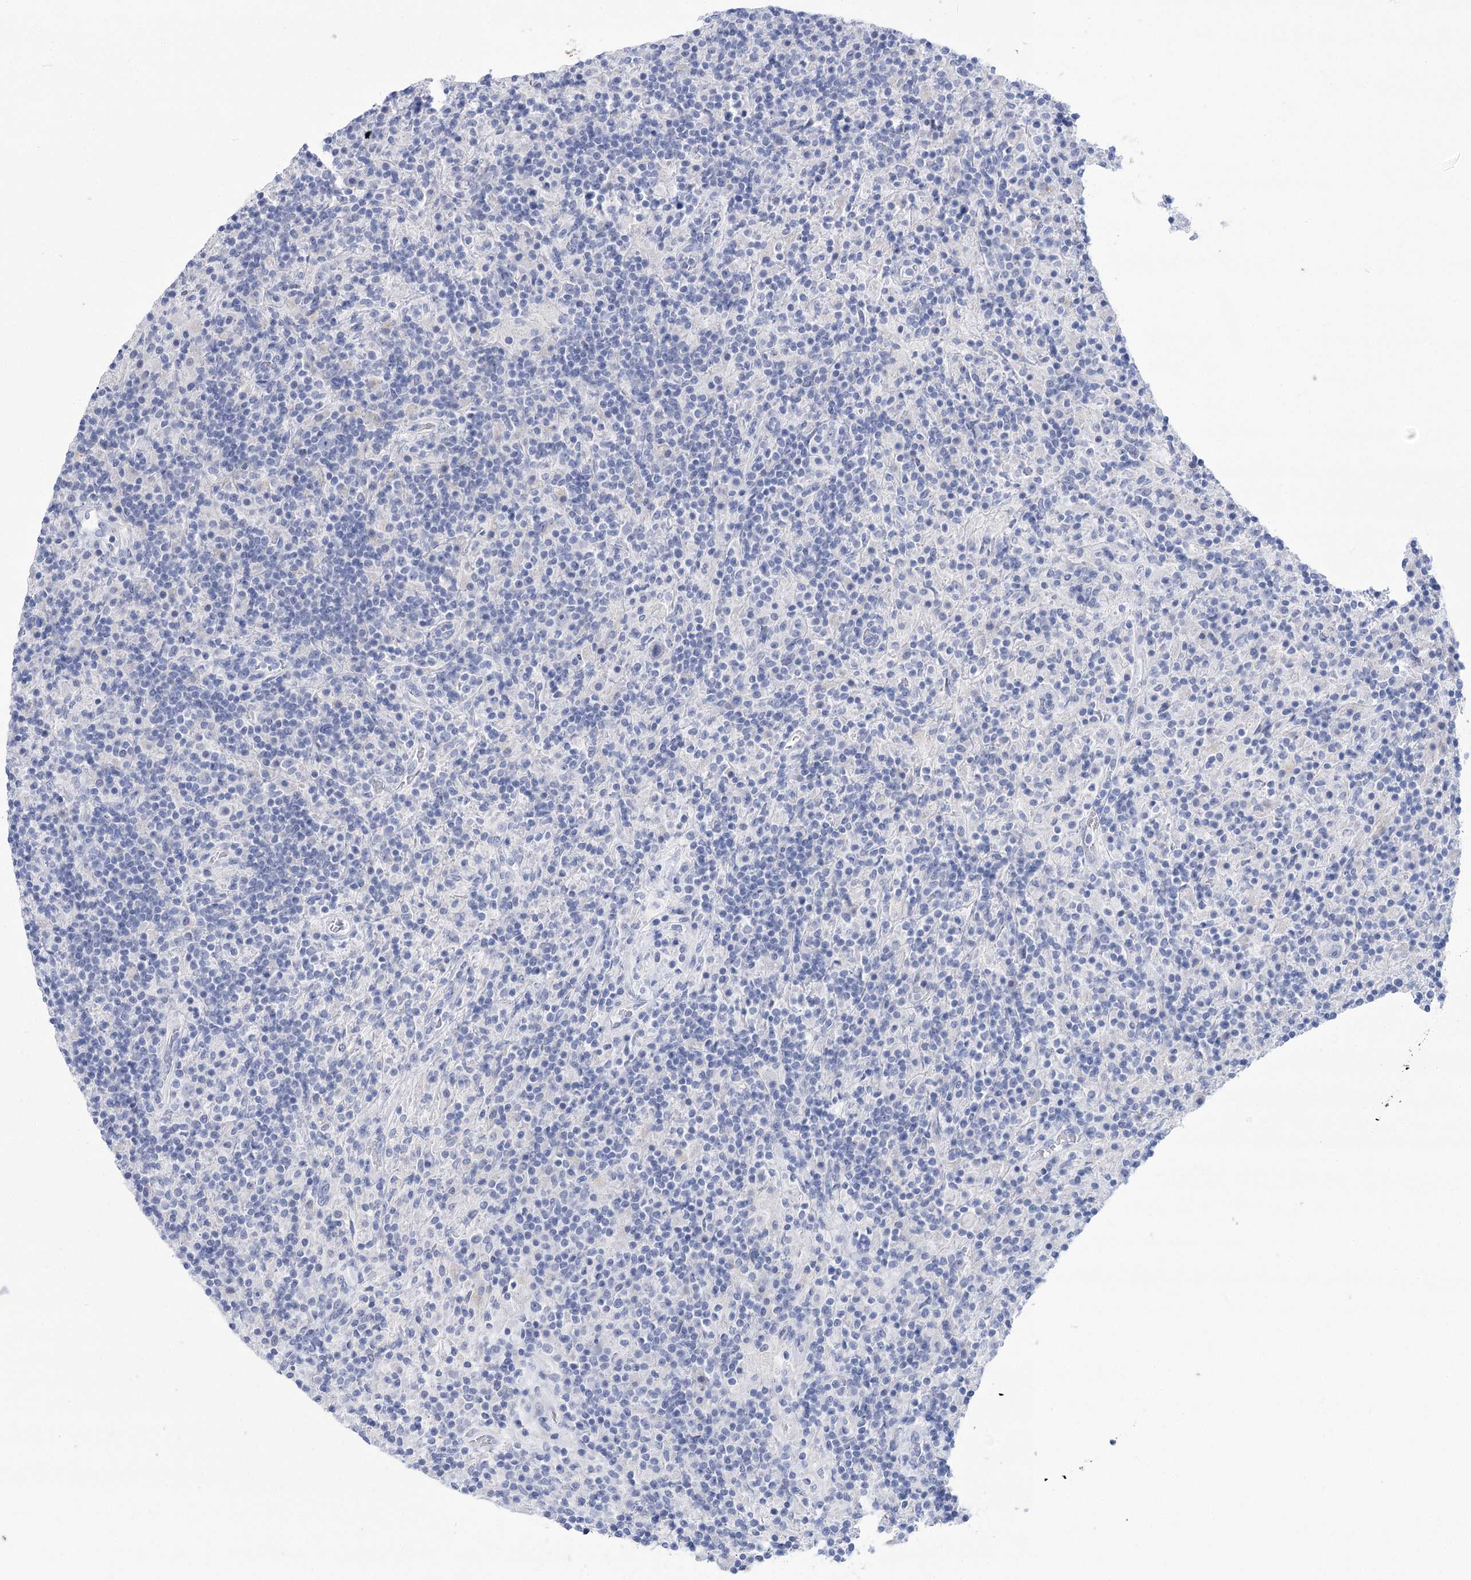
{"staining": {"intensity": "negative", "quantity": "none", "location": "none"}, "tissue": "lymphoma", "cell_type": "Tumor cells", "image_type": "cancer", "snomed": [{"axis": "morphology", "description": "Hodgkin's disease, NOS"}, {"axis": "topography", "description": "Lymph node"}], "caption": "There is no significant positivity in tumor cells of Hodgkin's disease. (Stains: DAB (3,3'-diaminobenzidine) IHC with hematoxylin counter stain, Microscopy: brightfield microscopy at high magnification).", "gene": "PBLD", "patient": {"sex": "male", "age": 70}}